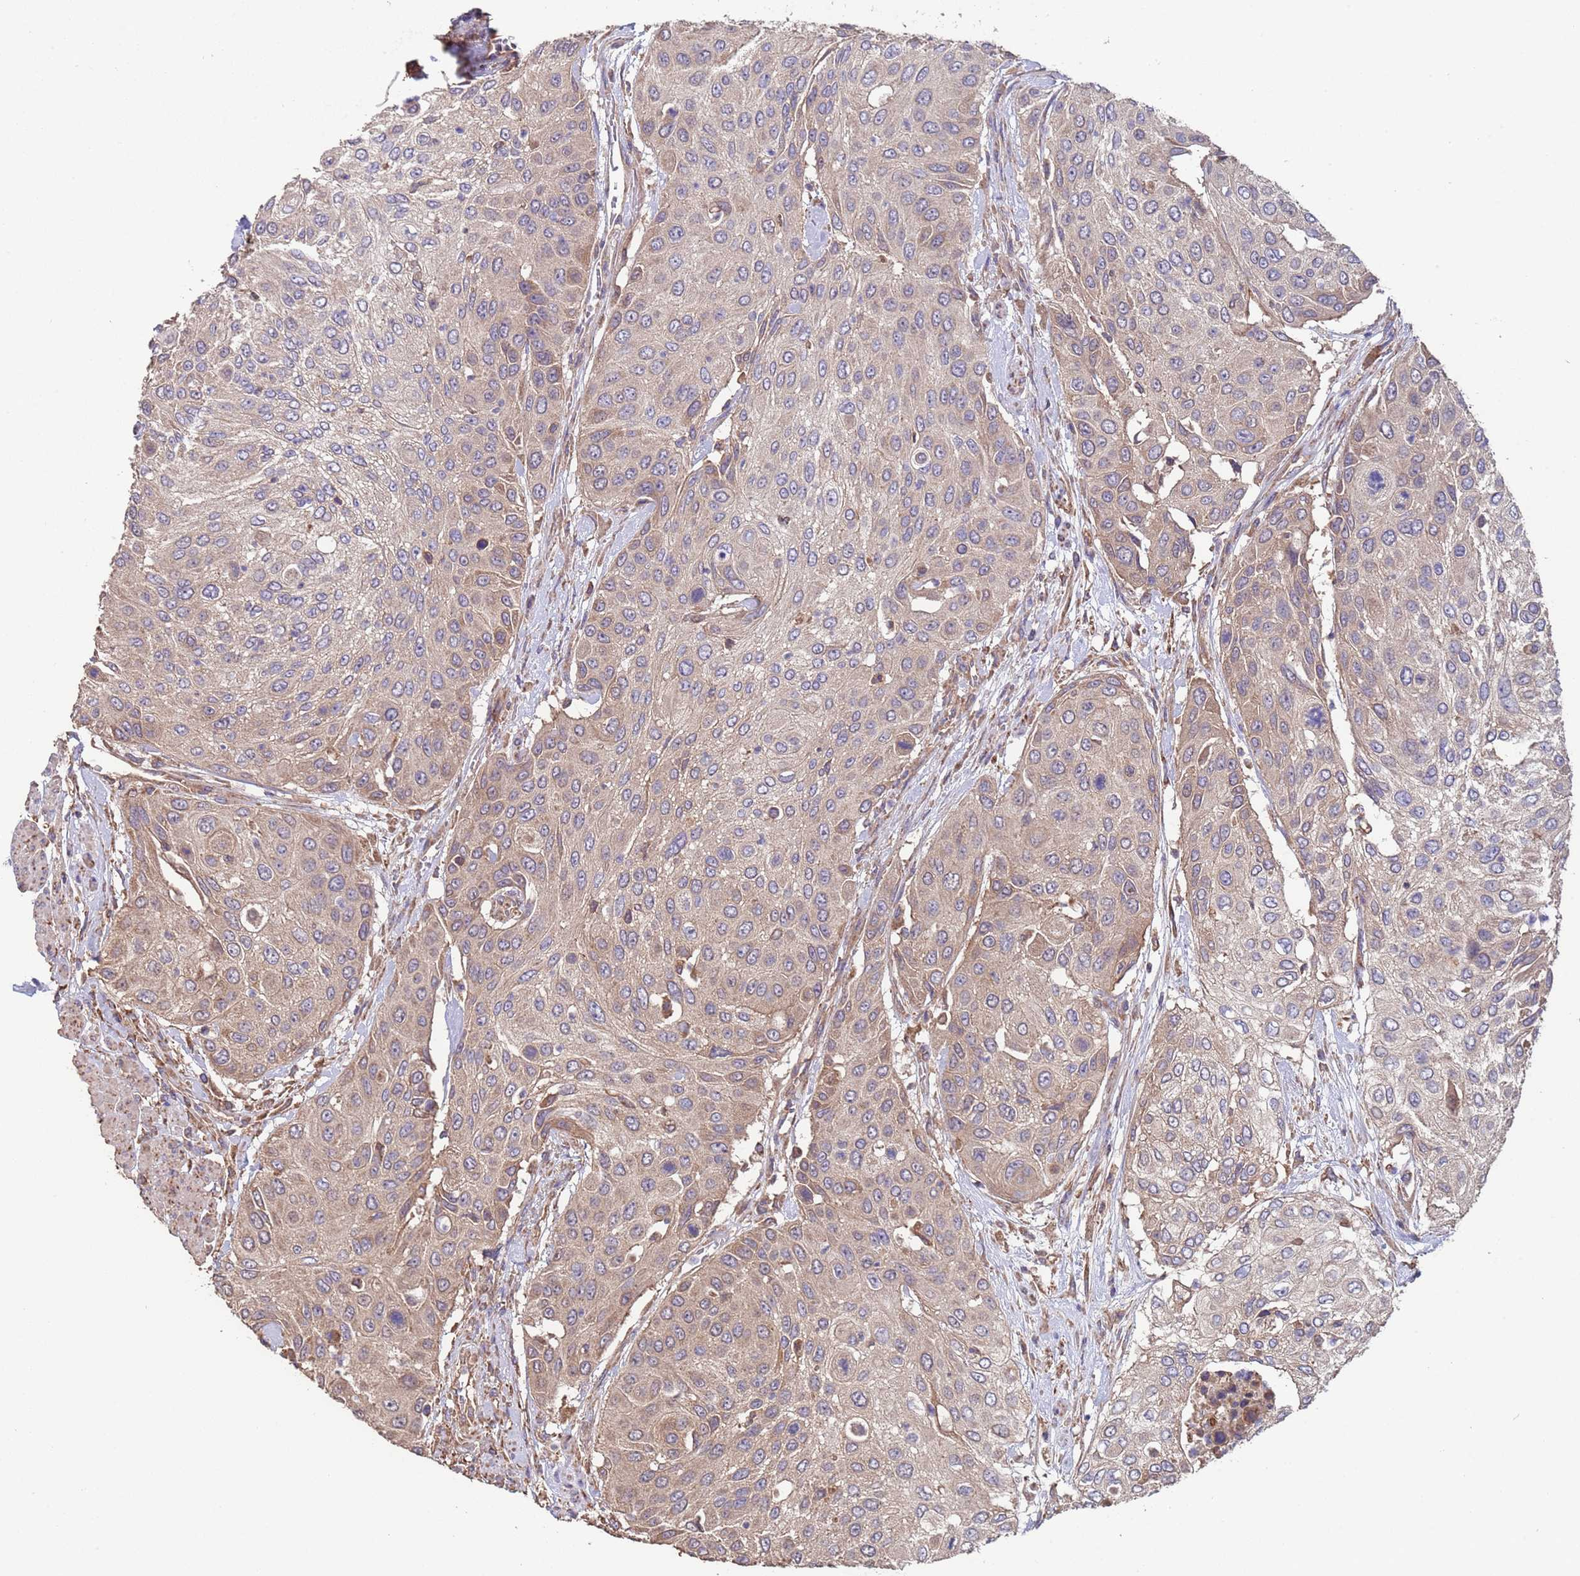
{"staining": {"intensity": "weak", "quantity": "25%-75%", "location": "cytoplasmic/membranous"}, "tissue": "urothelial cancer", "cell_type": "Tumor cells", "image_type": "cancer", "snomed": [{"axis": "morphology", "description": "Urothelial carcinoma, High grade"}, {"axis": "topography", "description": "Urinary bladder"}], "caption": "About 25%-75% of tumor cells in human high-grade urothelial carcinoma exhibit weak cytoplasmic/membranous protein positivity as visualized by brown immunohistochemical staining.", "gene": "EEF1AKMT1", "patient": {"sex": "female", "age": 79}}